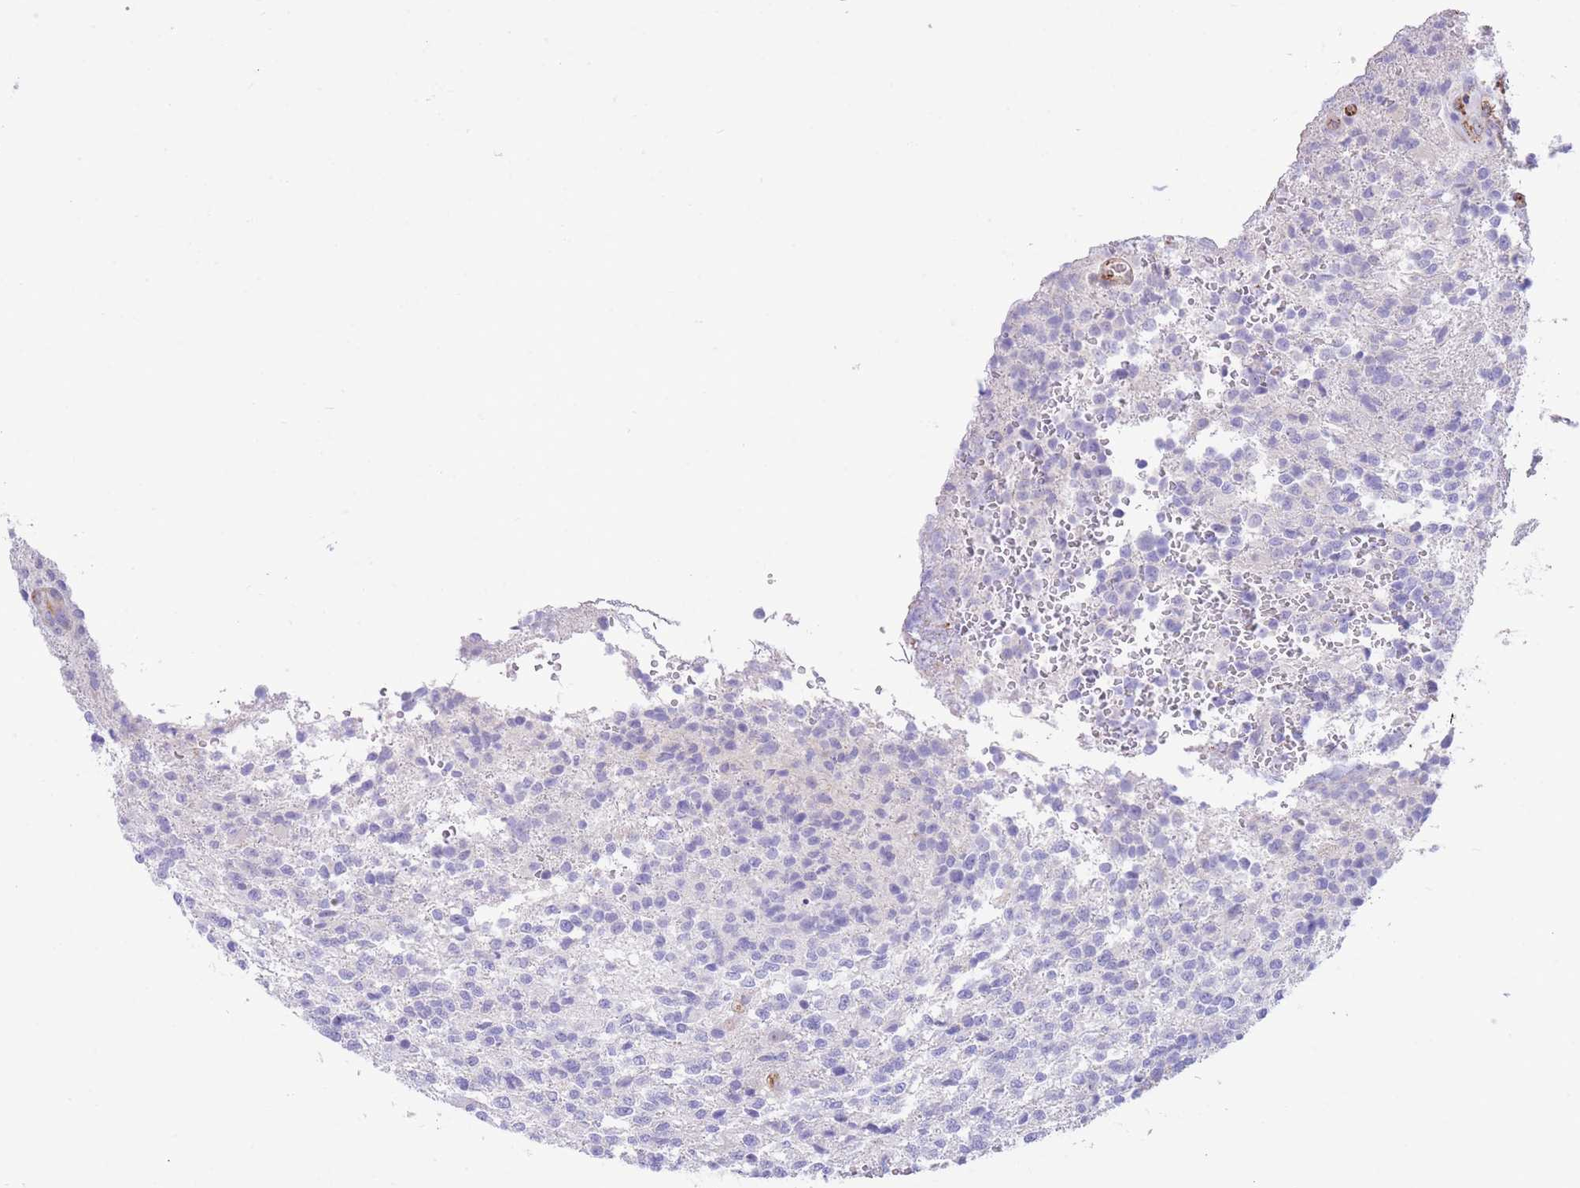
{"staining": {"intensity": "negative", "quantity": "none", "location": "none"}, "tissue": "glioma", "cell_type": "Tumor cells", "image_type": "cancer", "snomed": [{"axis": "morphology", "description": "Glioma, malignant, High grade"}, {"axis": "topography", "description": "Brain"}], "caption": "Tumor cells are negative for brown protein staining in glioma.", "gene": "DET1", "patient": {"sex": "male", "age": 56}}